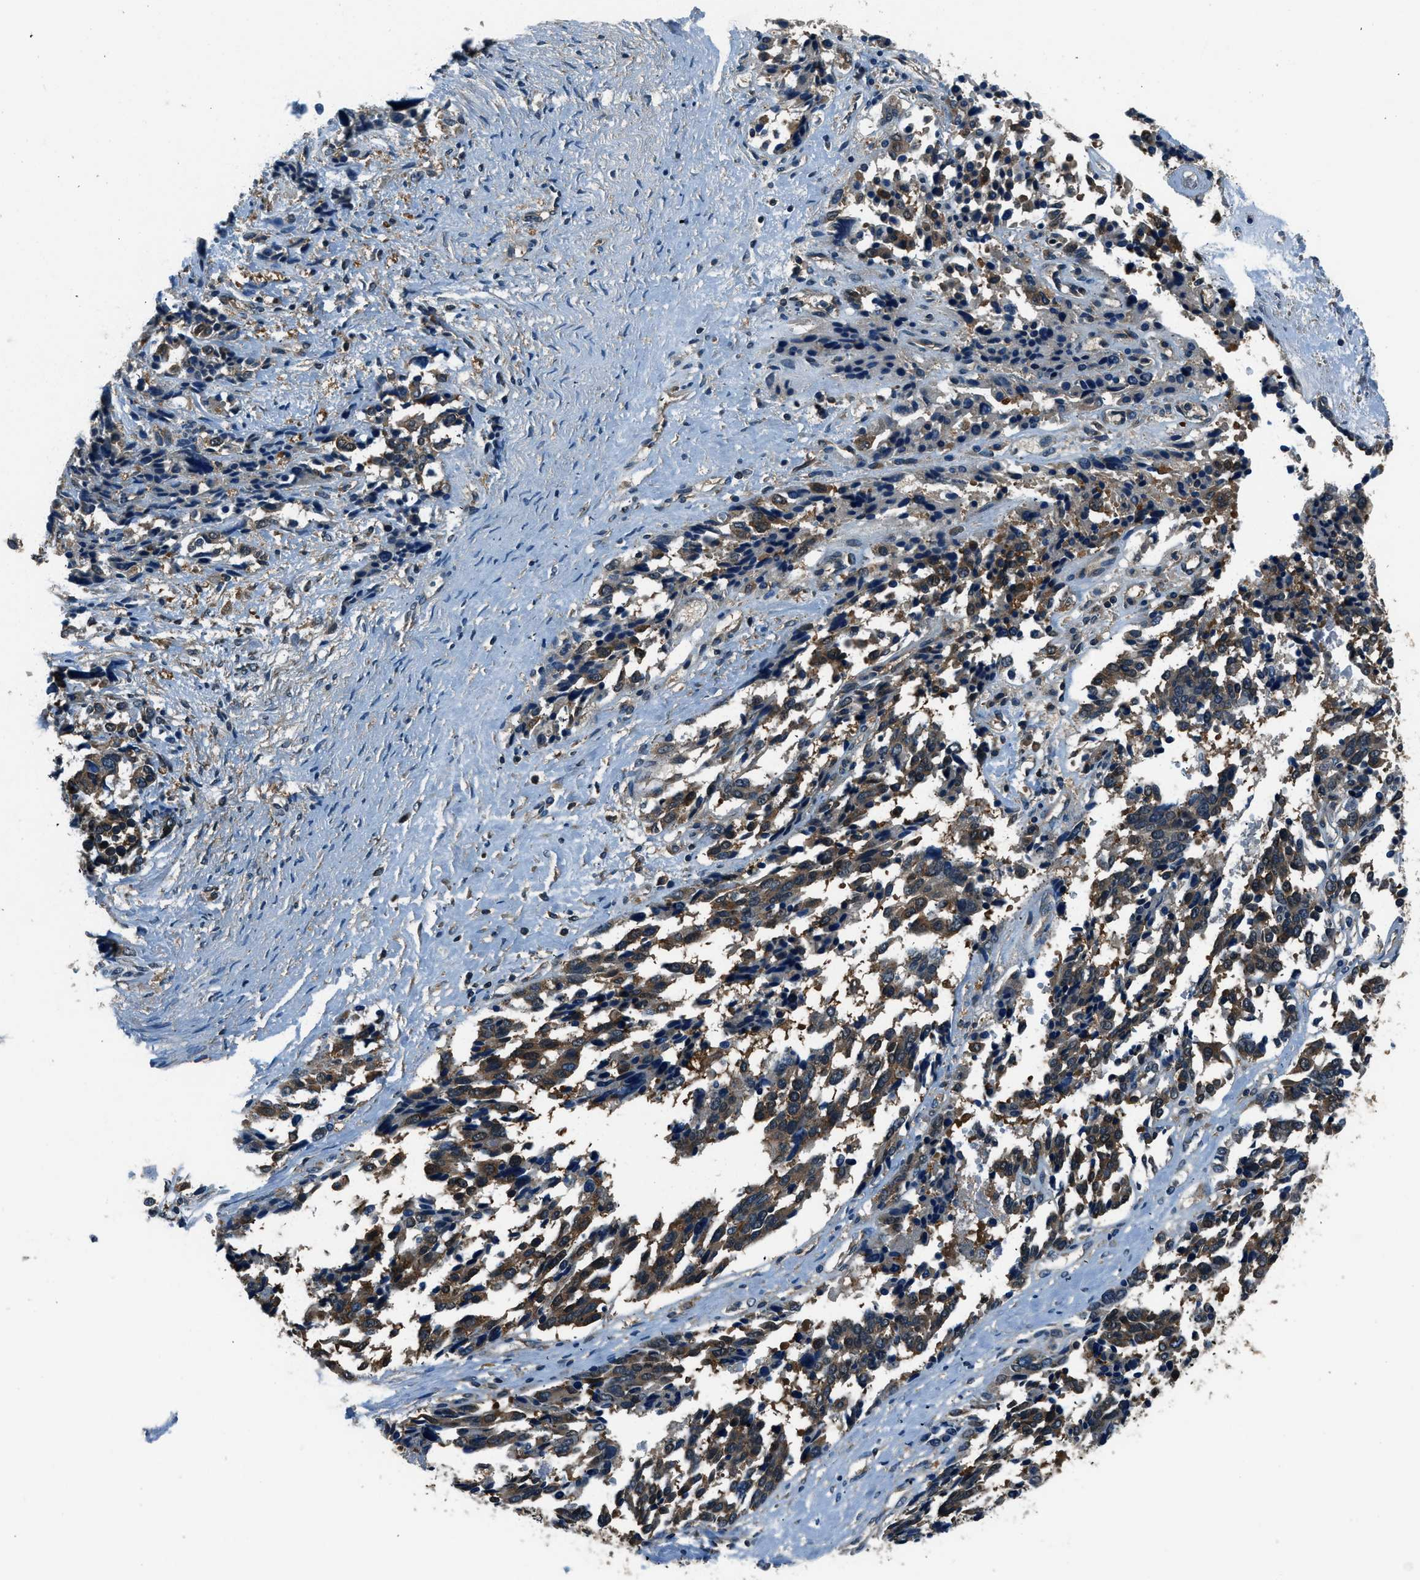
{"staining": {"intensity": "moderate", "quantity": ">75%", "location": "cytoplasmic/membranous"}, "tissue": "ovarian cancer", "cell_type": "Tumor cells", "image_type": "cancer", "snomed": [{"axis": "morphology", "description": "Cystadenocarcinoma, serous, NOS"}, {"axis": "topography", "description": "Ovary"}], "caption": "This image shows ovarian cancer stained with IHC to label a protein in brown. The cytoplasmic/membranous of tumor cells show moderate positivity for the protein. Nuclei are counter-stained blue.", "gene": "ARFGAP2", "patient": {"sex": "female", "age": 44}}